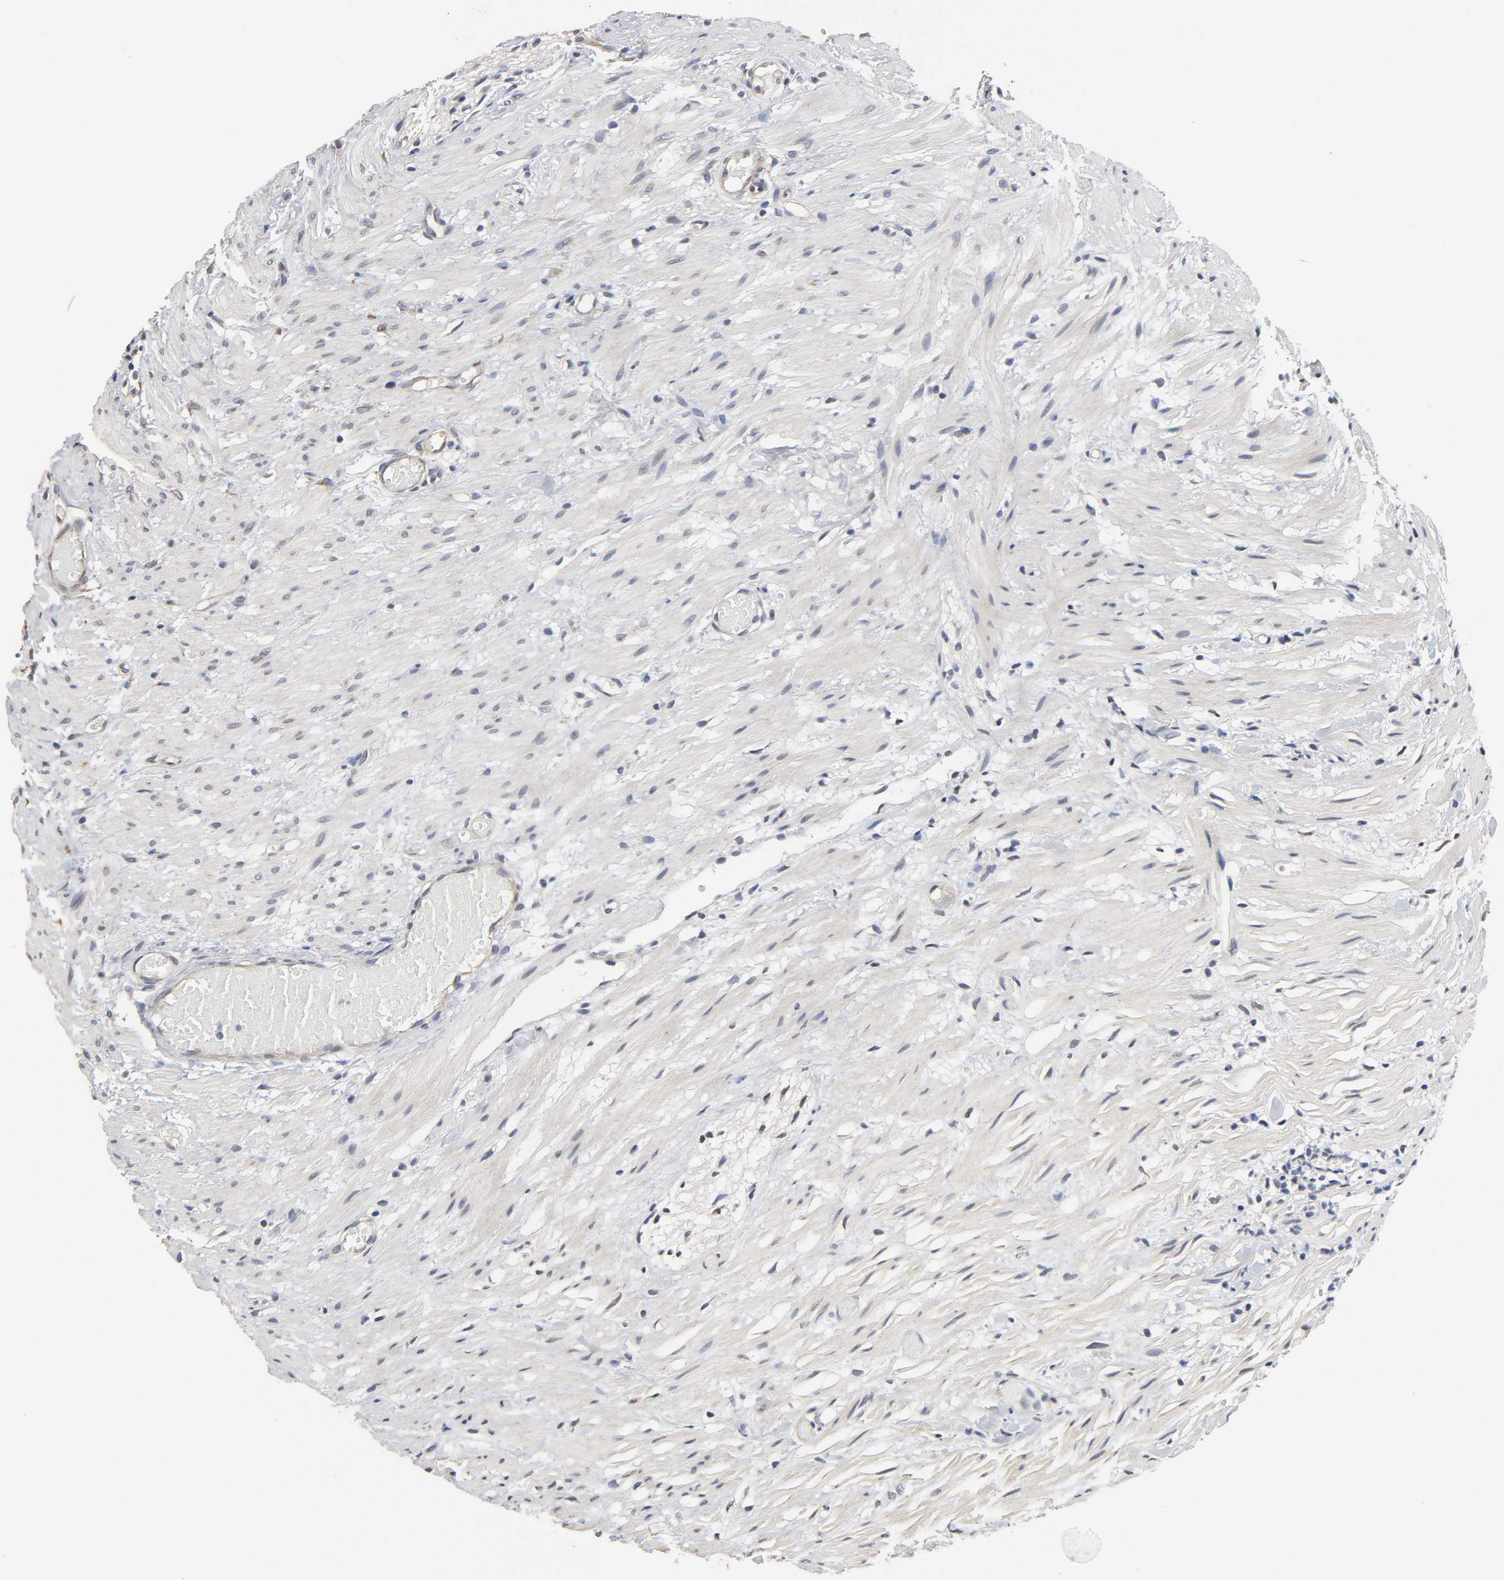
{"staining": {"intensity": "negative", "quantity": "none", "location": "none"}, "tissue": "colorectal cancer", "cell_type": "Tumor cells", "image_type": "cancer", "snomed": [{"axis": "morphology", "description": "Adenocarcinoma, NOS"}, {"axis": "topography", "description": "Colon"}], "caption": "Image shows no significant protein expression in tumor cells of colorectal cancer (adenocarcinoma). The staining was performed using DAB to visualize the protein expression in brown, while the nuclei were stained in blue with hematoxylin (Magnification: 20x).", "gene": "HDLBP", "patient": {"sex": "male", "age": 14}}